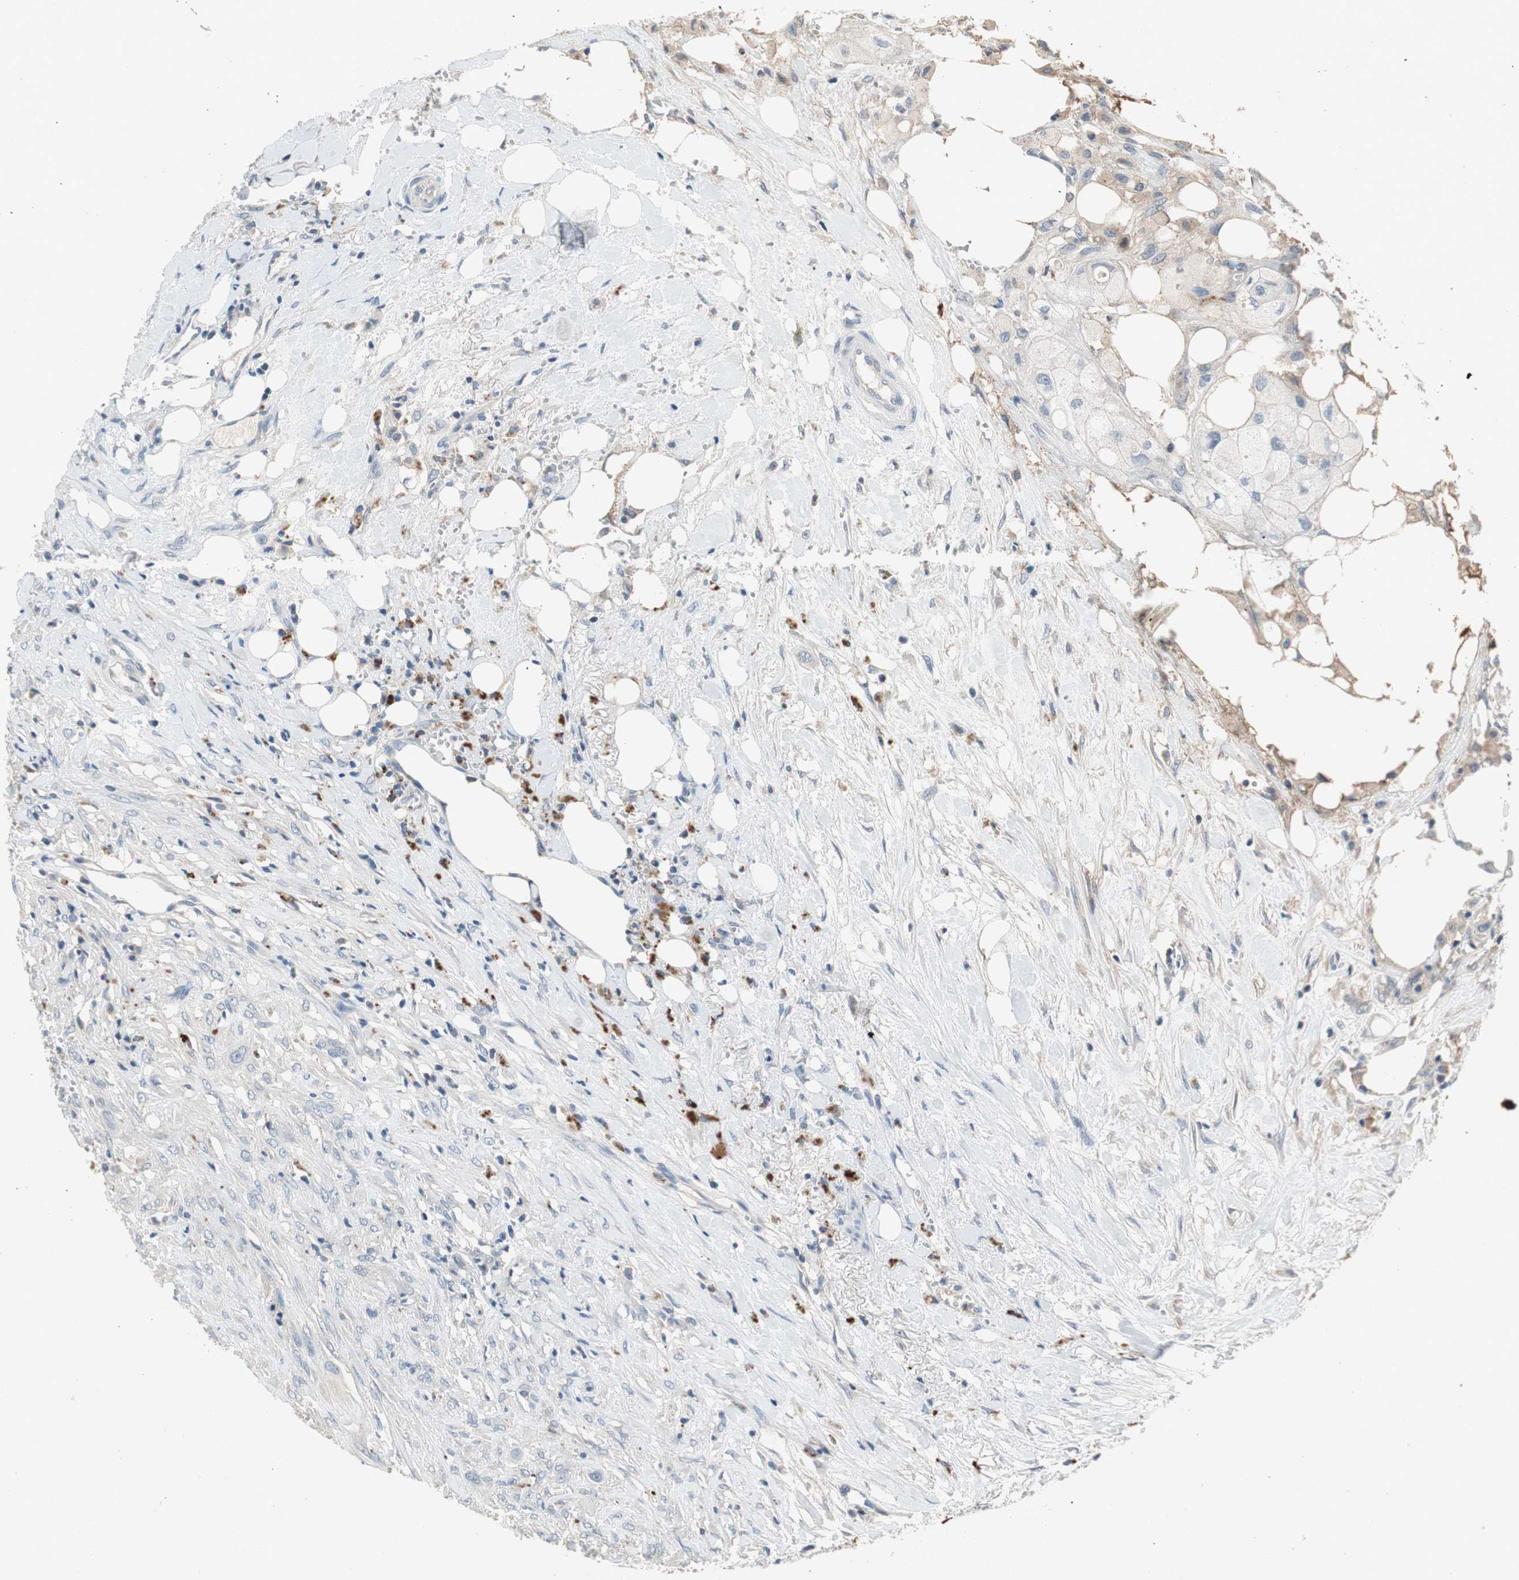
{"staining": {"intensity": "negative", "quantity": "none", "location": "none"}, "tissue": "colorectal cancer", "cell_type": "Tumor cells", "image_type": "cancer", "snomed": [{"axis": "morphology", "description": "Adenocarcinoma, NOS"}, {"axis": "topography", "description": "Colon"}], "caption": "This is a image of IHC staining of colorectal cancer (adenocarcinoma), which shows no positivity in tumor cells.", "gene": "ALPL", "patient": {"sex": "female", "age": 57}}